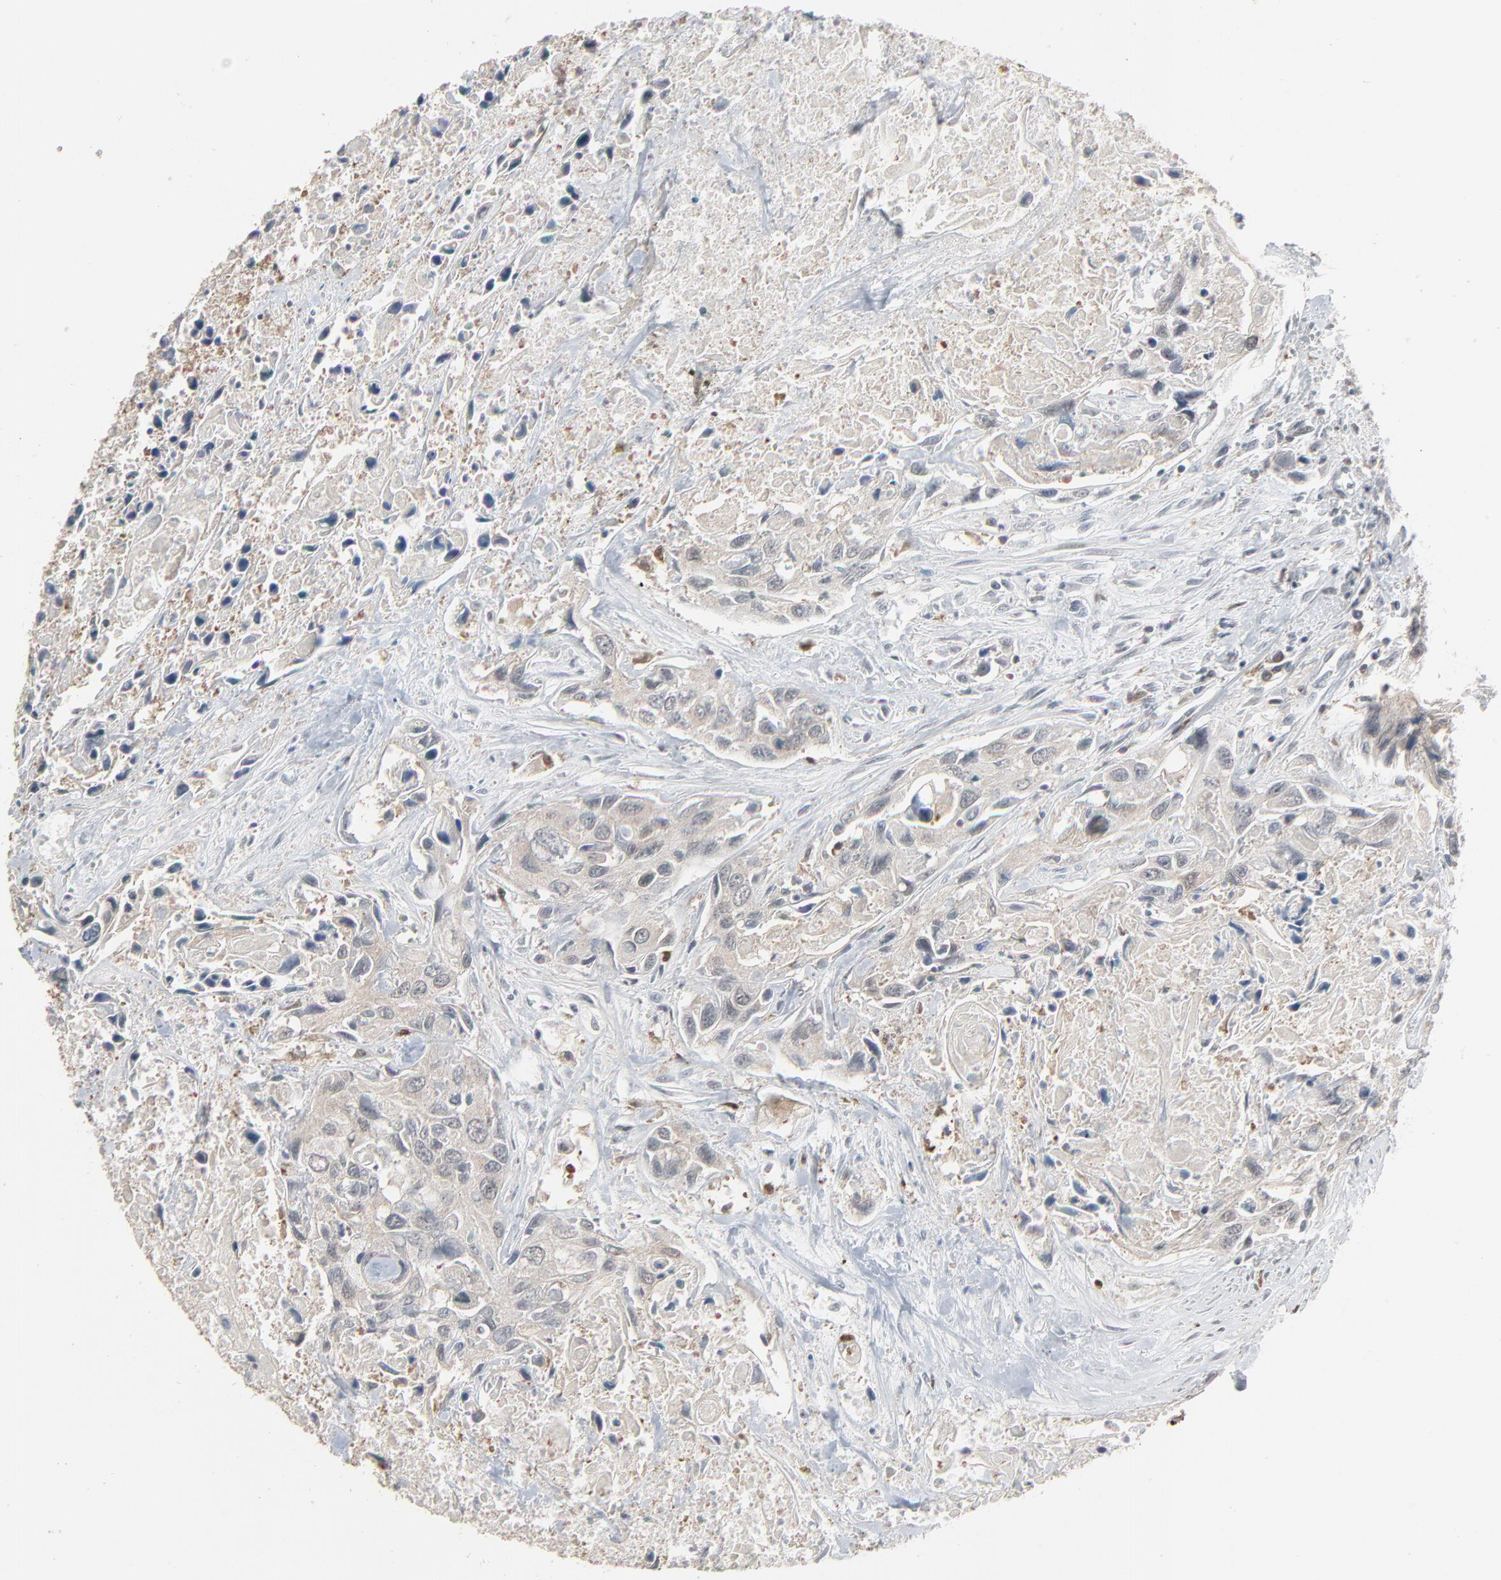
{"staining": {"intensity": "weak", "quantity": ">75%", "location": "cytoplasmic/membranous"}, "tissue": "urothelial cancer", "cell_type": "Tumor cells", "image_type": "cancer", "snomed": [{"axis": "morphology", "description": "Urothelial carcinoma, High grade"}, {"axis": "topography", "description": "Urinary bladder"}], "caption": "Immunohistochemistry staining of high-grade urothelial carcinoma, which reveals low levels of weak cytoplasmic/membranous staining in about >75% of tumor cells indicating weak cytoplasmic/membranous protein expression. The staining was performed using DAB (3,3'-diaminobenzidine) (brown) for protein detection and nuclei were counterstained in hematoxylin (blue).", "gene": "DOCK8", "patient": {"sex": "male", "age": 71}}